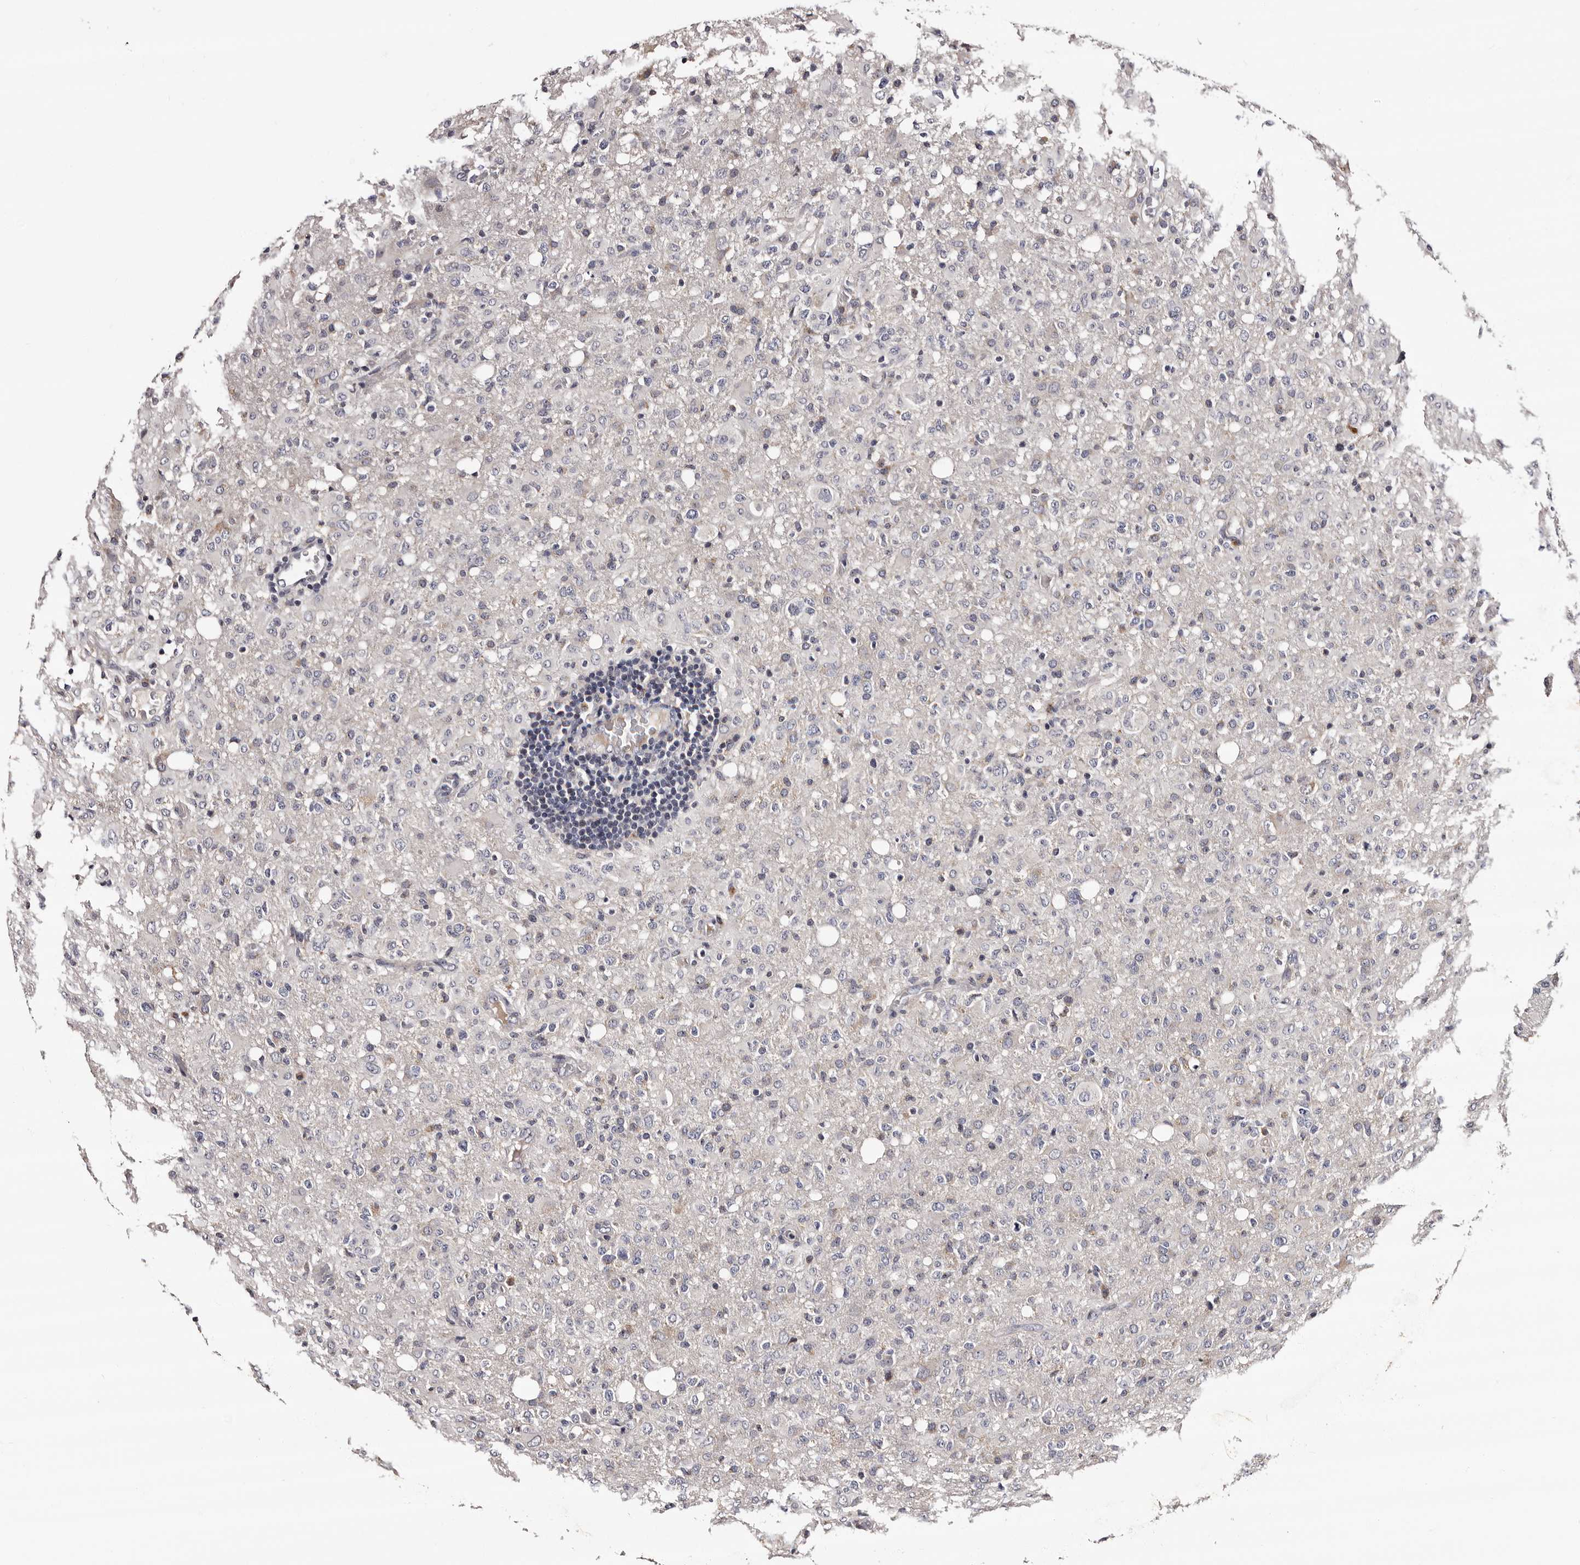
{"staining": {"intensity": "negative", "quantity": "none", "location": "none"}, "tissue": "glioma", "cell_type": "Tumor cells", "image_type": "cancer", "snomed": [{"axis": "morphology", "description": "Glioma, malignant, High grade"}, {"axis": "topography", "description": "Brain"}], "caption": "Immunohistochemistry histopathology image of high-grade glioma (malignant) stained for a protein (brown), which displays no expression in tumor cells. Brightfield microscopy of IHC stained with DAB (3,3'-diaminobenzidine) (brown) and hematoxylin (blue), captured at high magnification.", "gene": "TAF4B", "patient": {"sex": "female", "age": 57}}